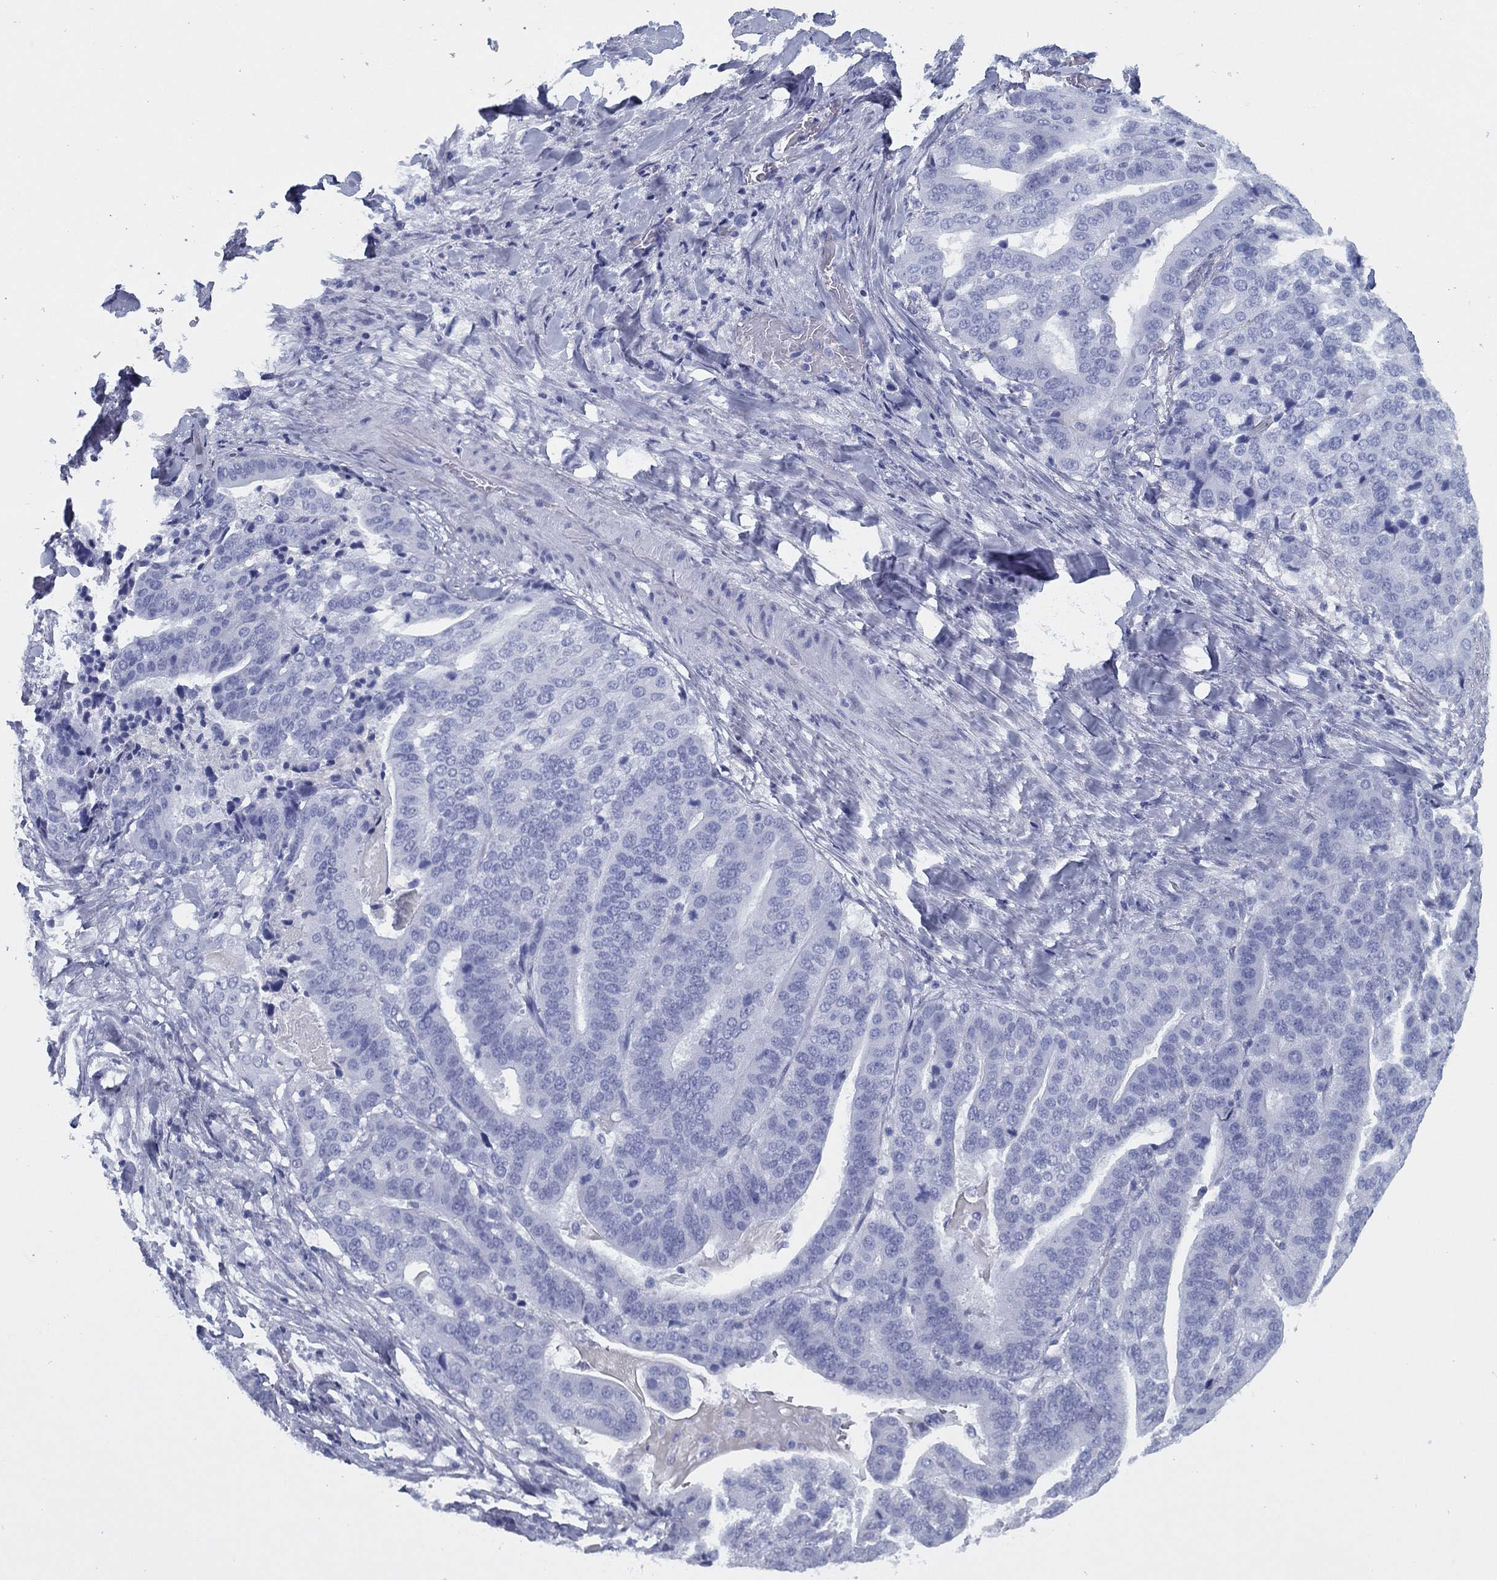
{"staining": {"intensity": "negative", "quantity": "none", "location": "none"}, "tissue": "stomach cancer", "cell_type": "Tumor cells", "image_type": "cancer", "snomed": [{"axis": "morphology", "description": "Adenocarcinoma, NOS"}, {"axis": "topography", "description": "Stomach"}], "caption": "High power microscopy photomicrograph of an immunohistochemistry (IHC) micrograph of stomach cancer (adenocarcinoma), revealing no significant staining in tumor cells.", "gene": "TMEM252", "patient": {"sex": "male", "age": 48}}